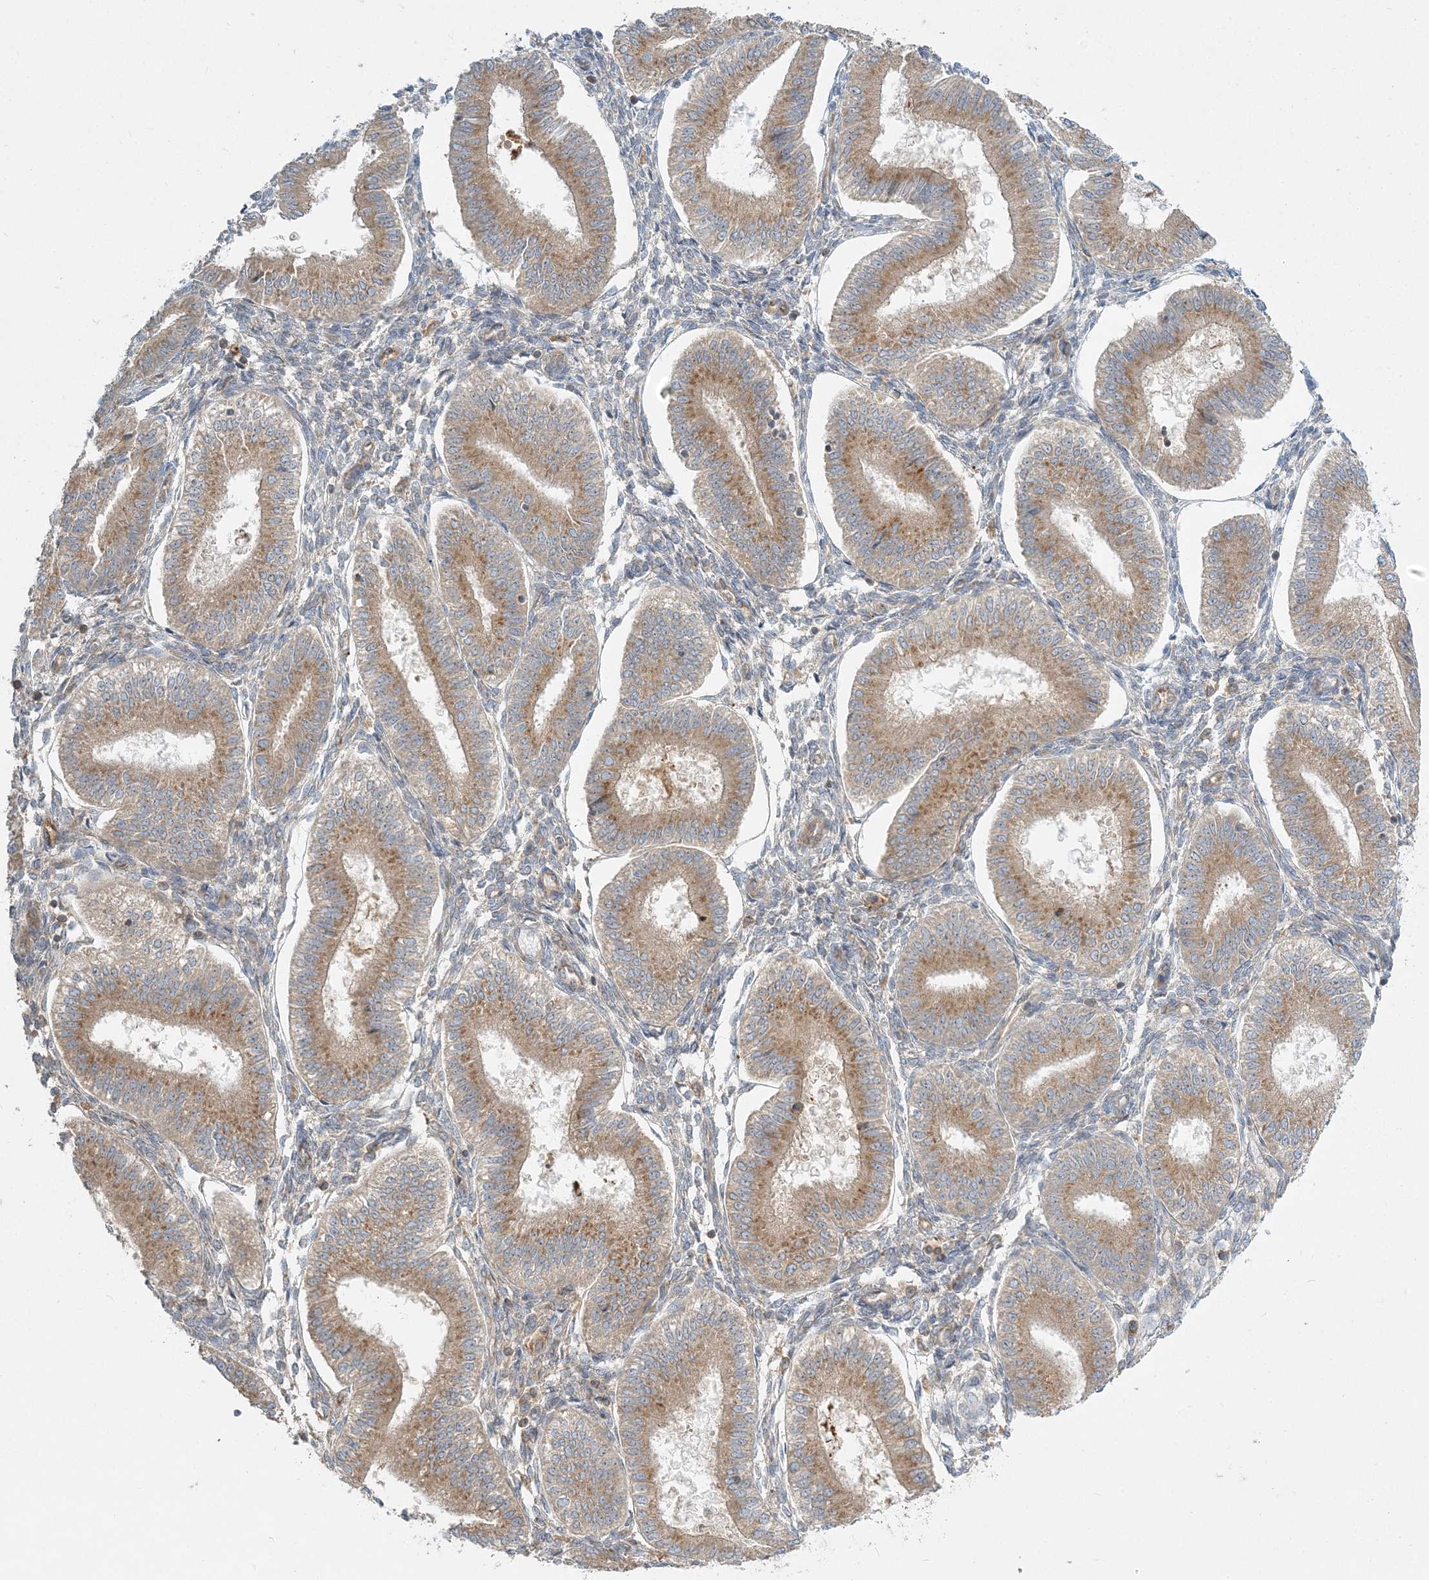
{"staining": {"intensity": "weak", "quantity": "<25%", "location": "cytoplasmic/membranous"}, "tissue": "endometrium", "cell_type": "Cells in endometrial stroma", "image_type": "normal", "snomed": [{"axis": "morphology", "description": "Normal tissue, NOS"}, {"axis": "topography", "description": "Endometrium"}], "caption": "Cells in endometrial stroma show no significant protein expression in benign endometrium.", "gene": "AP1AR", "patient": {"sex": "female", "age": 39}}